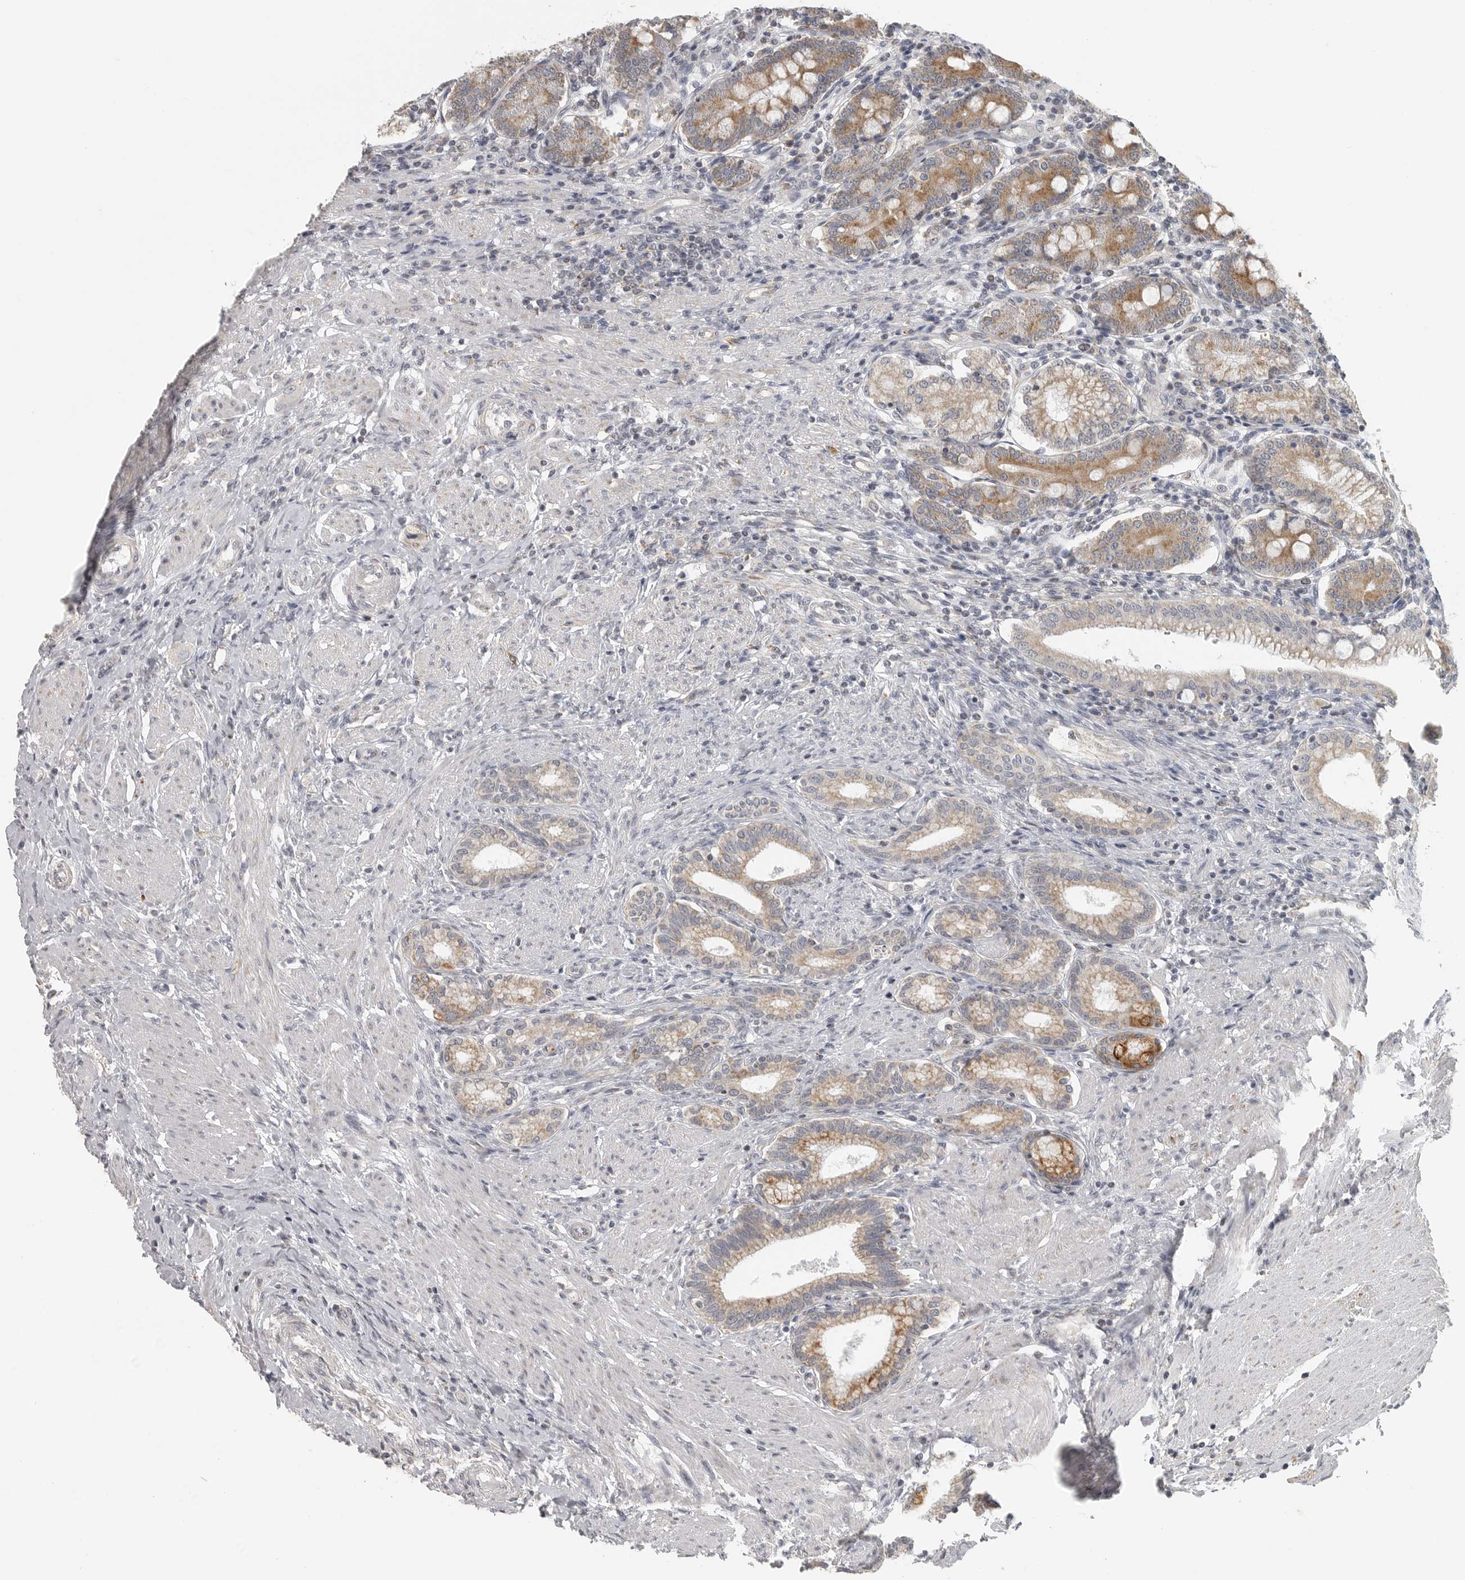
{"staining": {"intensity": "moderate", "quantity": ">75%", "location": "cytoplasmic/membranous"}, "tissue": "duodenum", "cell_type": "Glandular cells", "image_type": "normal", "snomed": [{"axis": "morphology", "description": "Normal tissue, NOS"}, {"axis": "morphology", "description": "Adenocarcinoma, NOS"}, {"axis": "topography", "description": "Pancreas"}, {"axis": "topography", "description": "Duodenum"}], "caption": "Moderate cytoplasmic/membranous protein positivity is appreciated in about >75% of glandular cells in duodenum.", "gene": "RXFP3", "patient": {"sex": "male", "age": 50}}